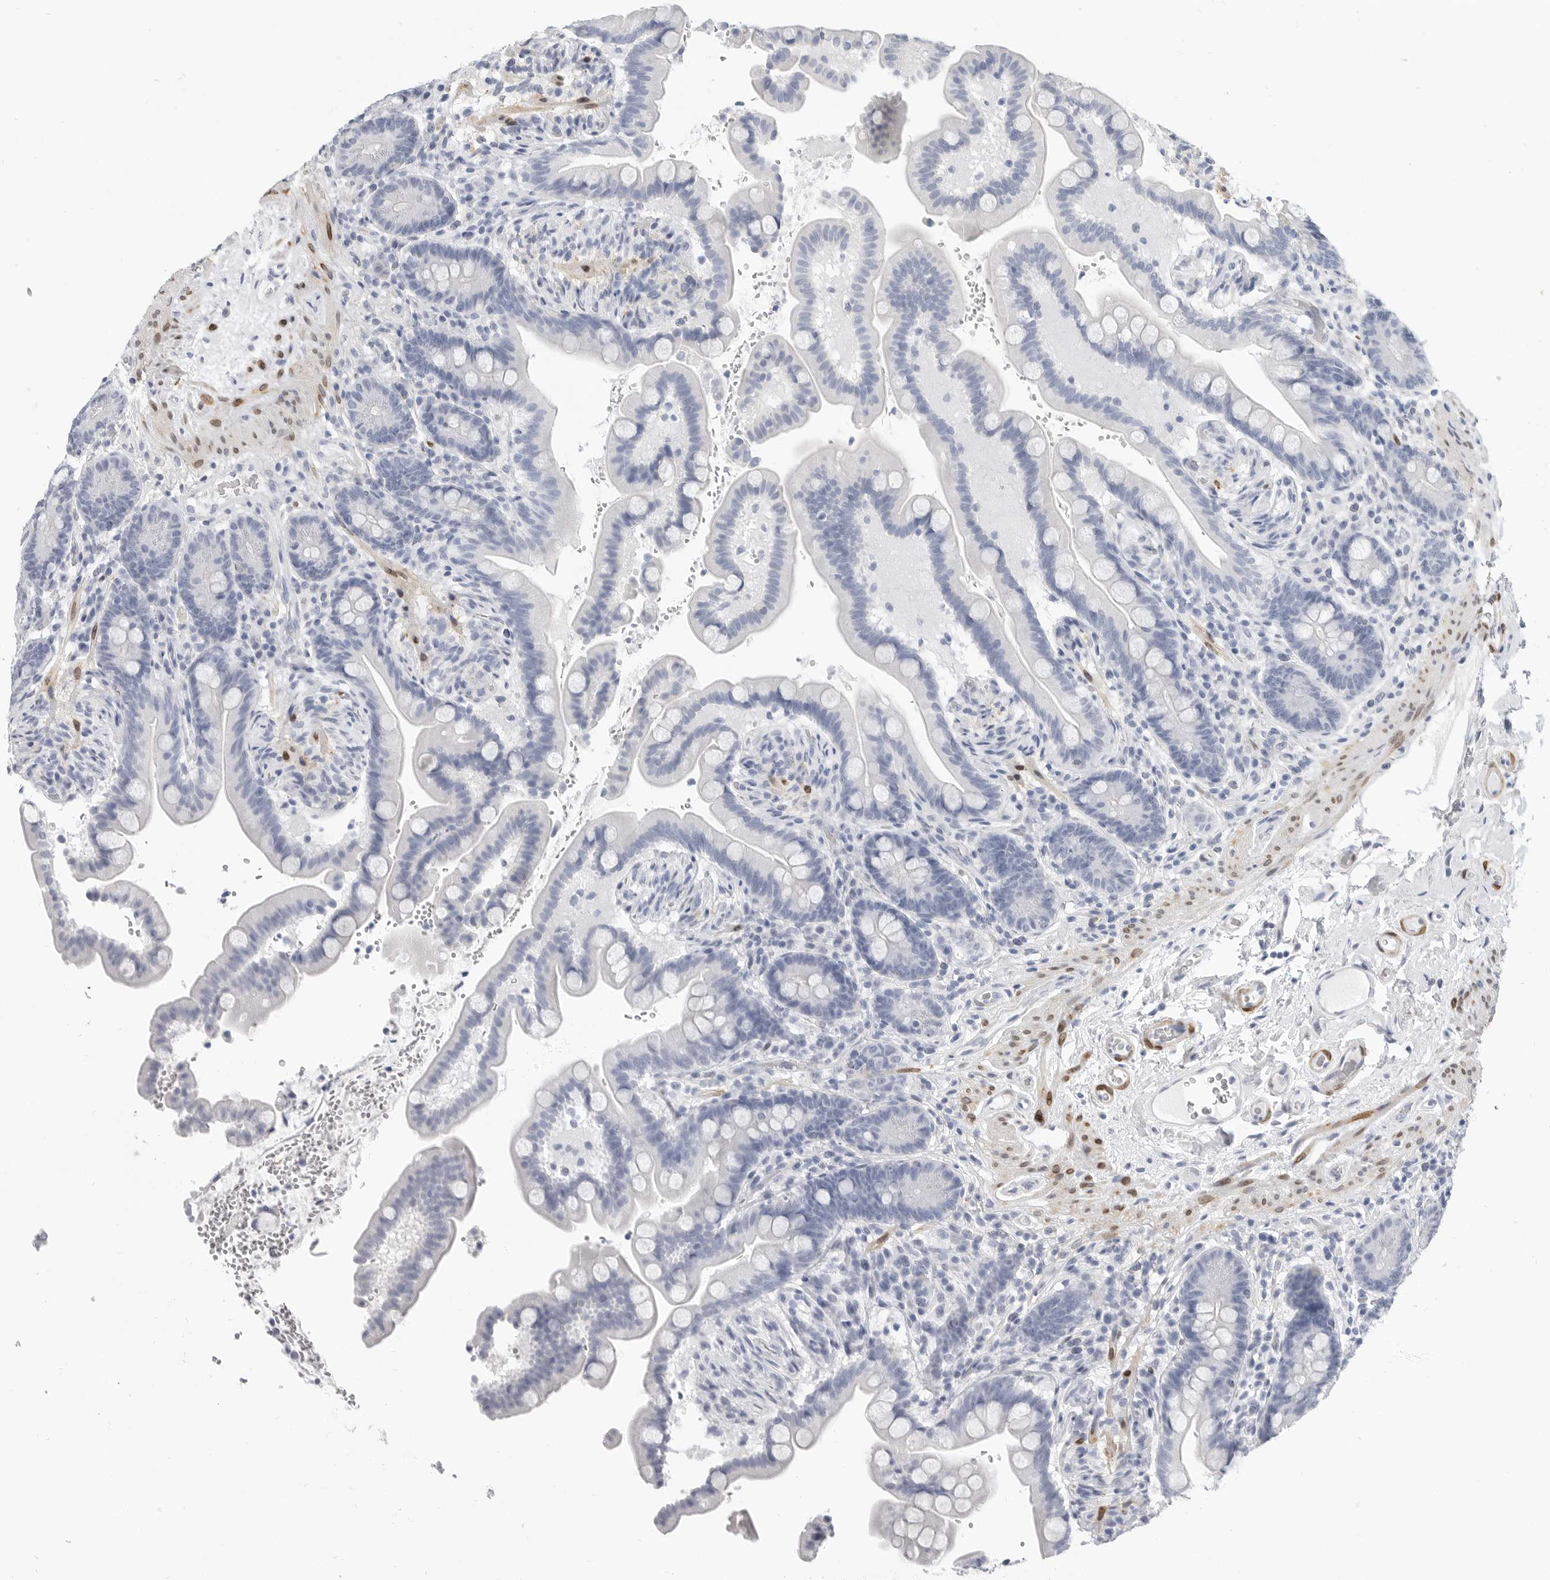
{"staining": {"intensity": "moderate", "quantity": ">75%", "location": "nuclear"}, "tissue": "colon", "cell_type": "Endothelial cells", "image_type": "normal", "snomed": [{"axis": "morphology", "description": "Normal tissue, NOS"}, {"axis": "topography", "description": "Smooth muscle"}, {"axis": "topography", "description": "Colon"}], "caption": "Immunohistochemical staining of unremarkable colon displays moderate nuclear protein positivity in about >75% of endothelial cells. (Brightfield microscopy of DAB IHC at high magnification).", "gene": "PLN", "patient": {"sex": "male", "age": 73}}